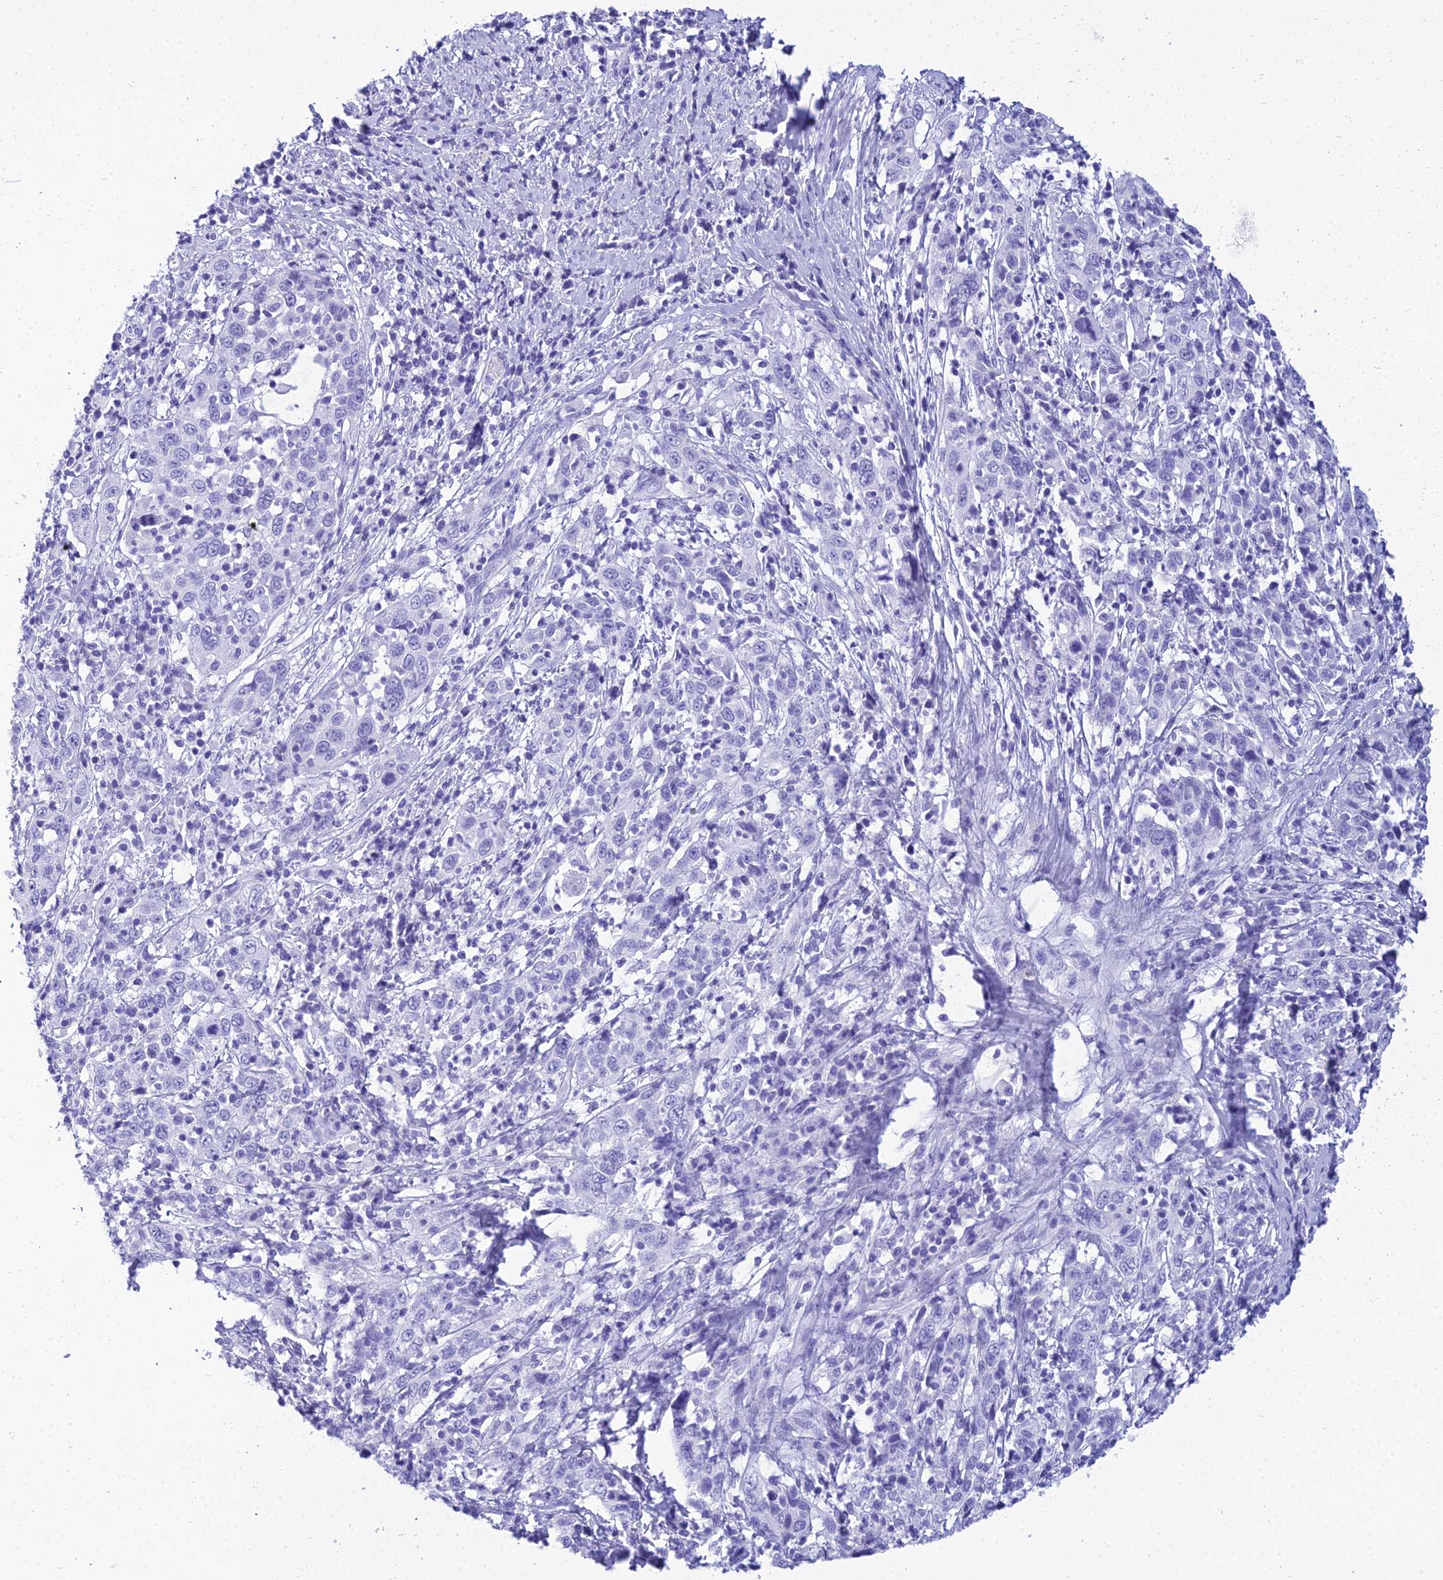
{"staining": {"intensity": "negative", "quantity": "none", "location": "none"}, "tissue": "cervical cancer", "cell_type": "Tumor cells", "image_type": "cancer", "snomed": [{"axis": "morphology", "description": "Squamous cell carcinoma, NOS"}, {"axis": "topography", "description": "Cervix"}], "caption": "Tumor cells show no significant positivity in squamous cell carcinoma (cervical). Nuclei are stained in blue.", "gene": "ZNF442", "patient": {"sex": "female", "age": 46}}